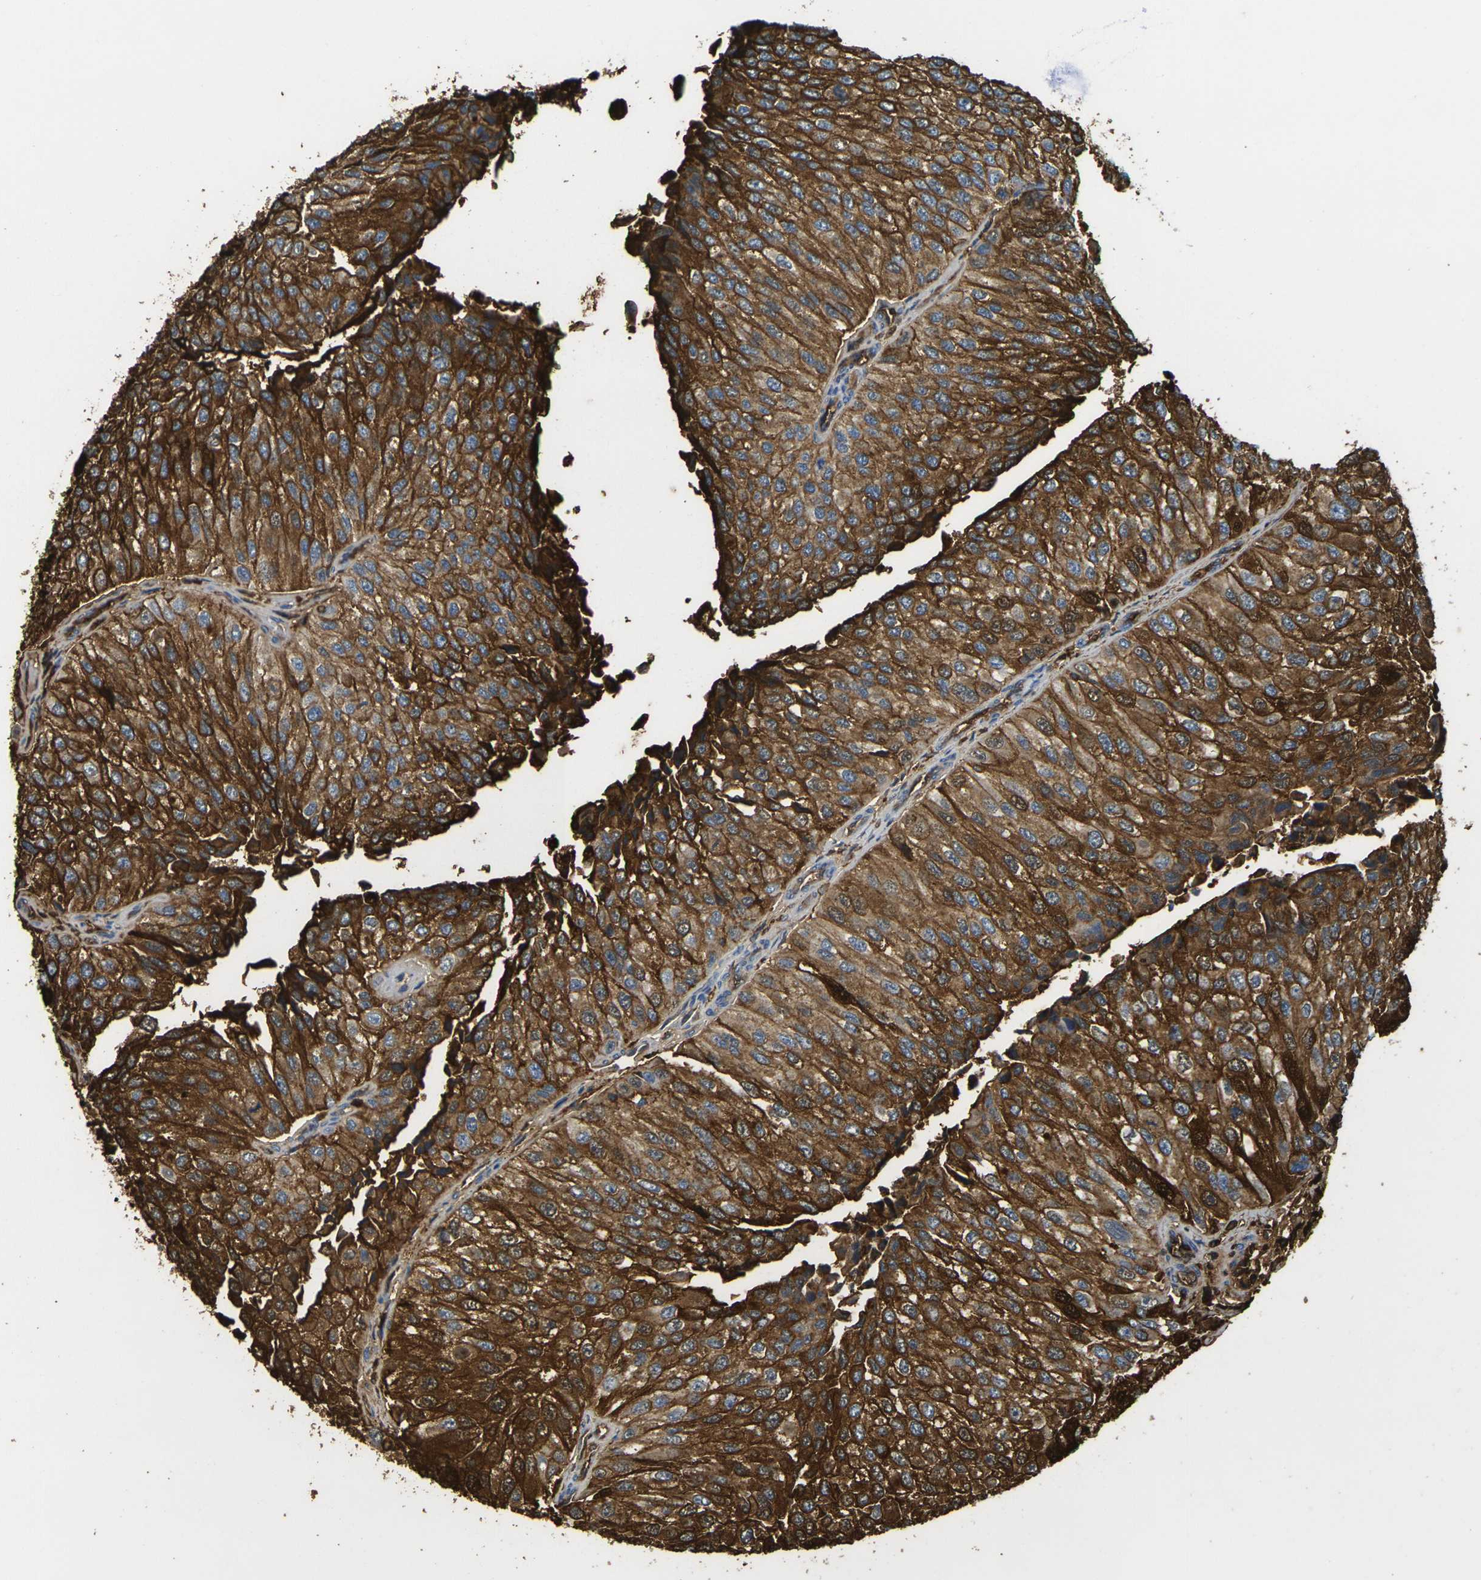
{"staining": {"intensity": "strong", "quantity": ">75%", "location": "cytoplasmic/membranous"}, "tissue": "urothelial cancer", "cell_type": "Tumor cells", "image_type": "cancer", "snomed": [{"axis": "morphology", "description": "Urothelial carcinoma, High grade"}, {"axis": "topography", "description": "Kidney"}, {"axis": "topography", "description": "Urinary bladder"}], "caption": "Human urothelial carcinoma (high-grade) stained for a protein (brown) shows strong cytoplasmic/membranous positive positivity in approximately >75% of tumor cells.", "gene": "PLCD1", "patient": {"sex": "male", "age": 77}}